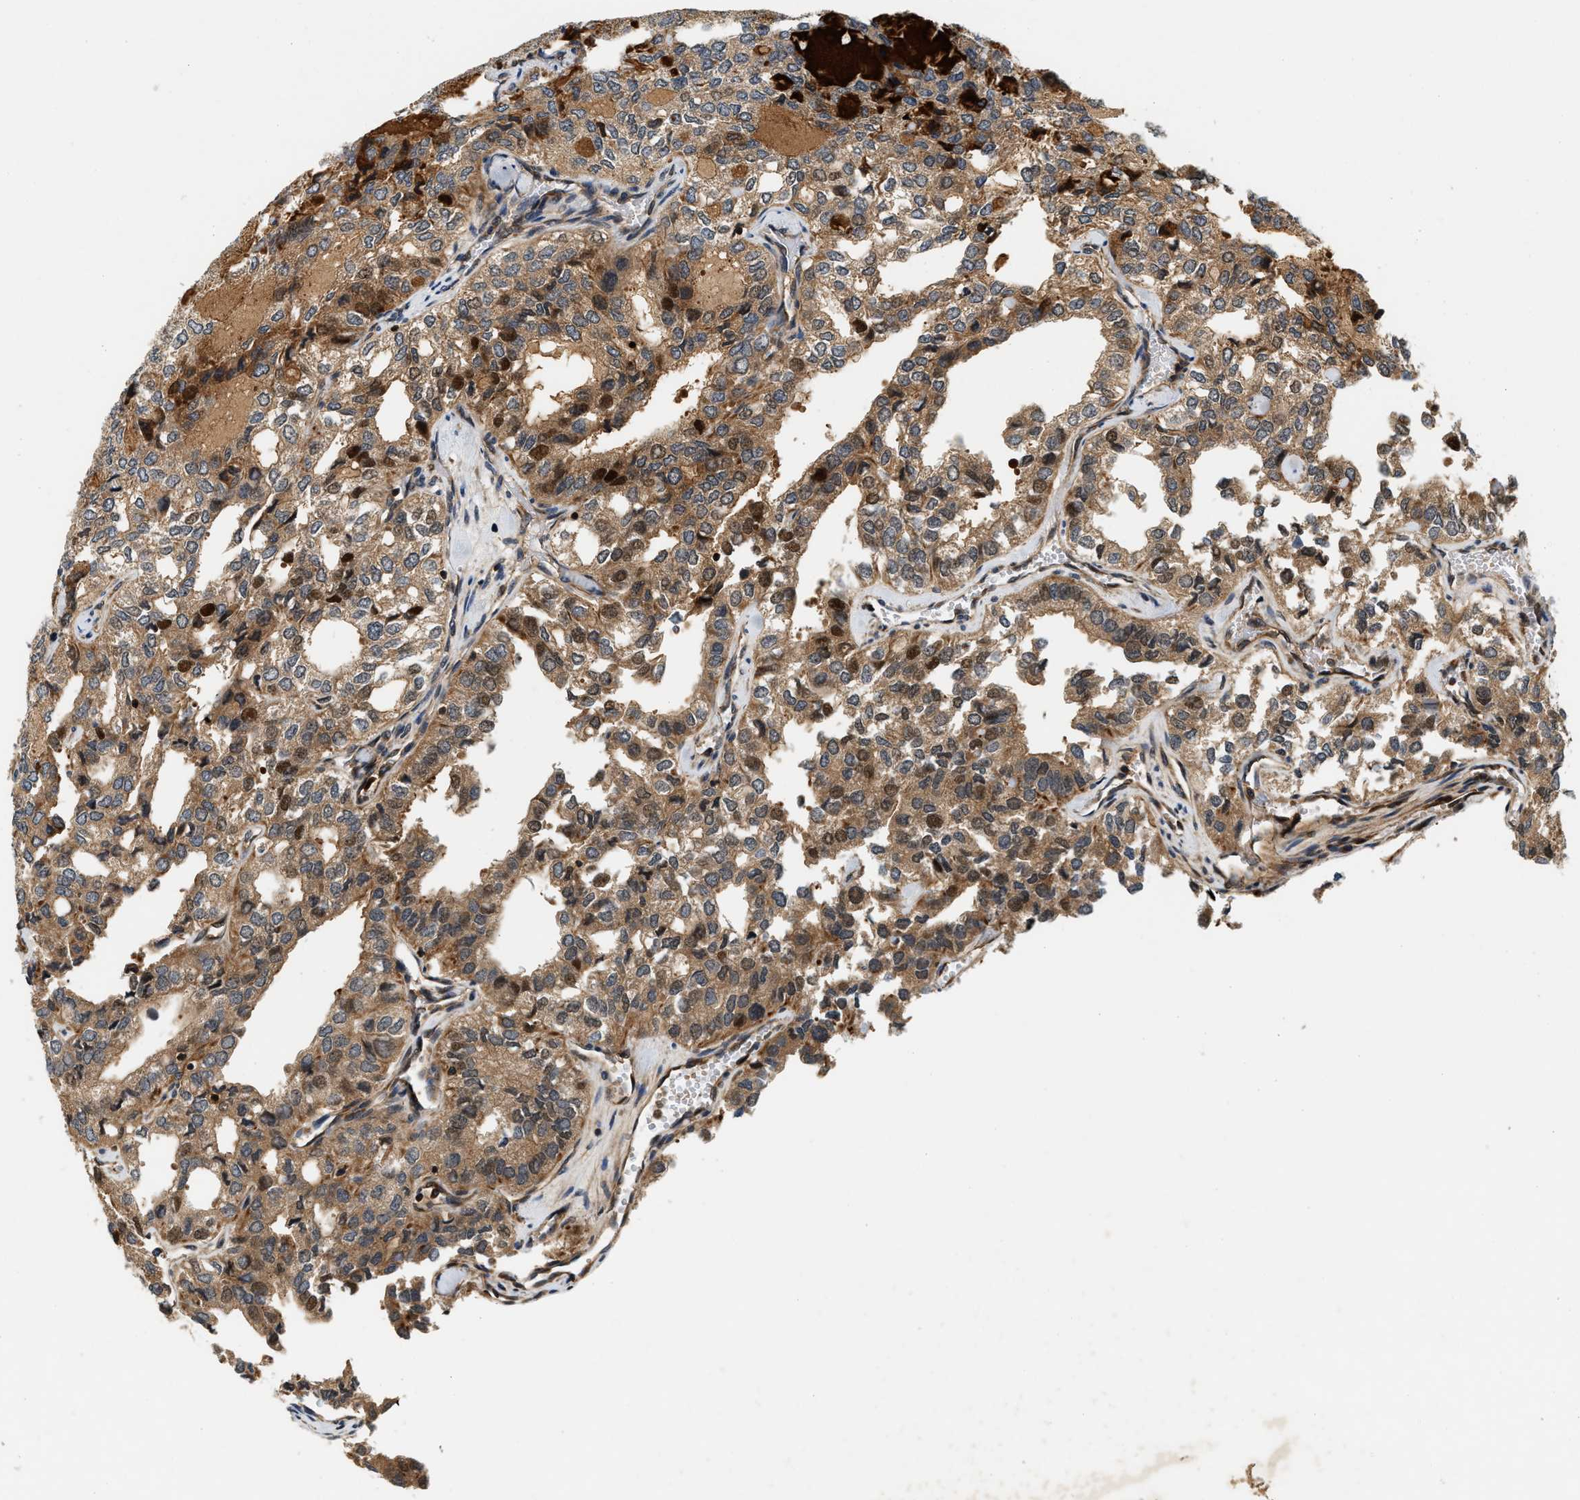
{"staining": {"intensity": "moderate", "quantity": ">75%", "location": "cytoplasmic/membranous"}, "tissue": "thyroid cancer", "cell_type": "Tumor cells", "image_type": "cancer", "snomed": [{"axis": "morphology", "description": "Follicular adenoma carcinoma, NOS"}, {"axis": "topography", "description": "Thyroid gland"}], "caption": "This is a histology image of immunohistochemistry (IHC) staining of thyroid cancer, which shows moderate positivity in the cytoplasmic/membranous of tumor cells.", "gene": "SAMD9", "patient": {"sex": "male", "age": 75}}